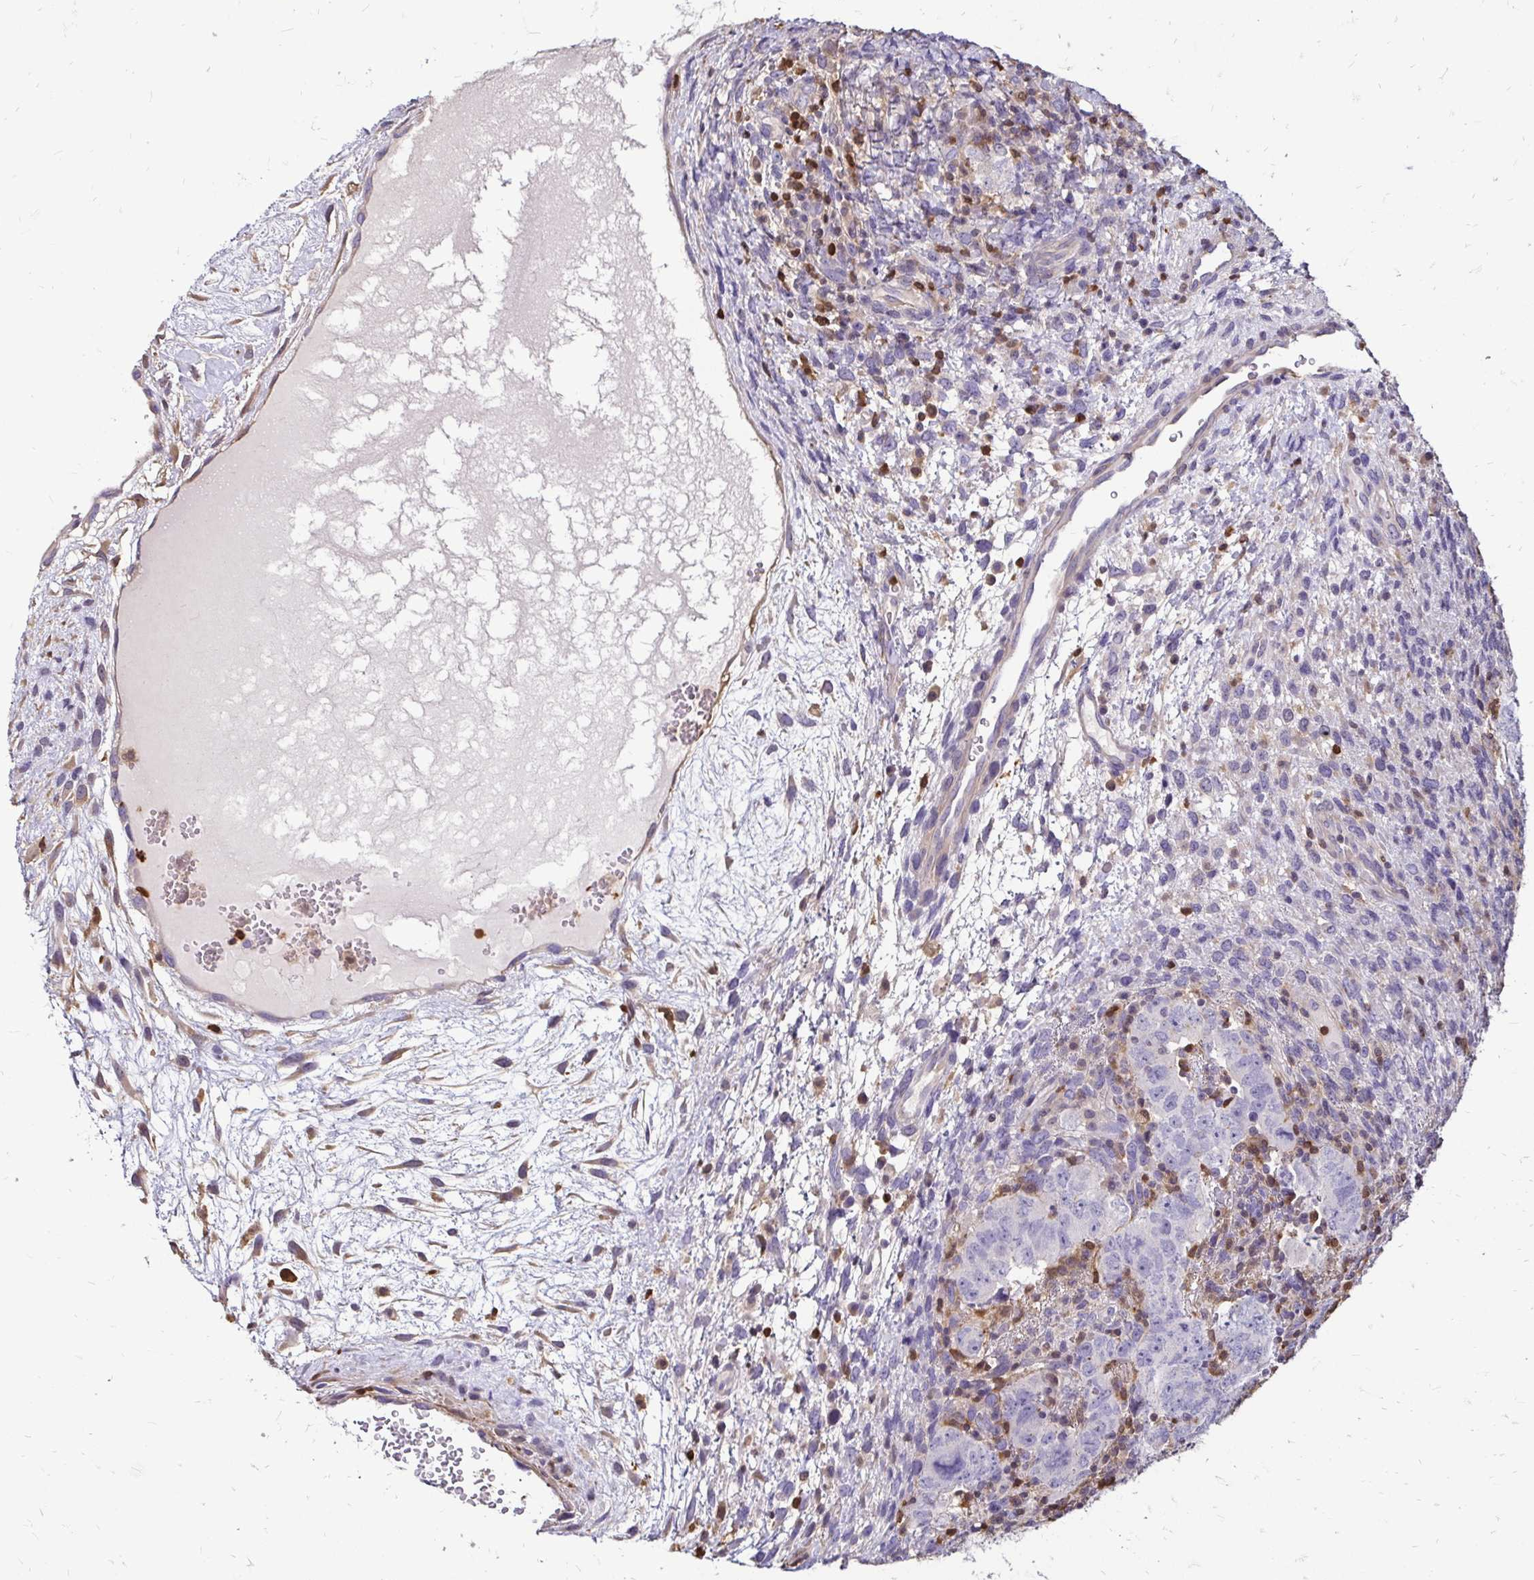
{"staining": {"intensity": "negative", "quantity": "none", "location": "none"}, "tissue": "testis cancer", "cell_type": "Tumor cells", "image_type": "cancer", "snomed": [{"axis": "morphology", "description": "Carcinoma, Embryonal, NOS"}, {"axis": "topography", "description": "Testis"}], "caption": "Tumor cells show no significant protein staining in testis embryonal carcinoma.", "gene": "ZFP1", "patient": {"sex": "male", "age": 24}}